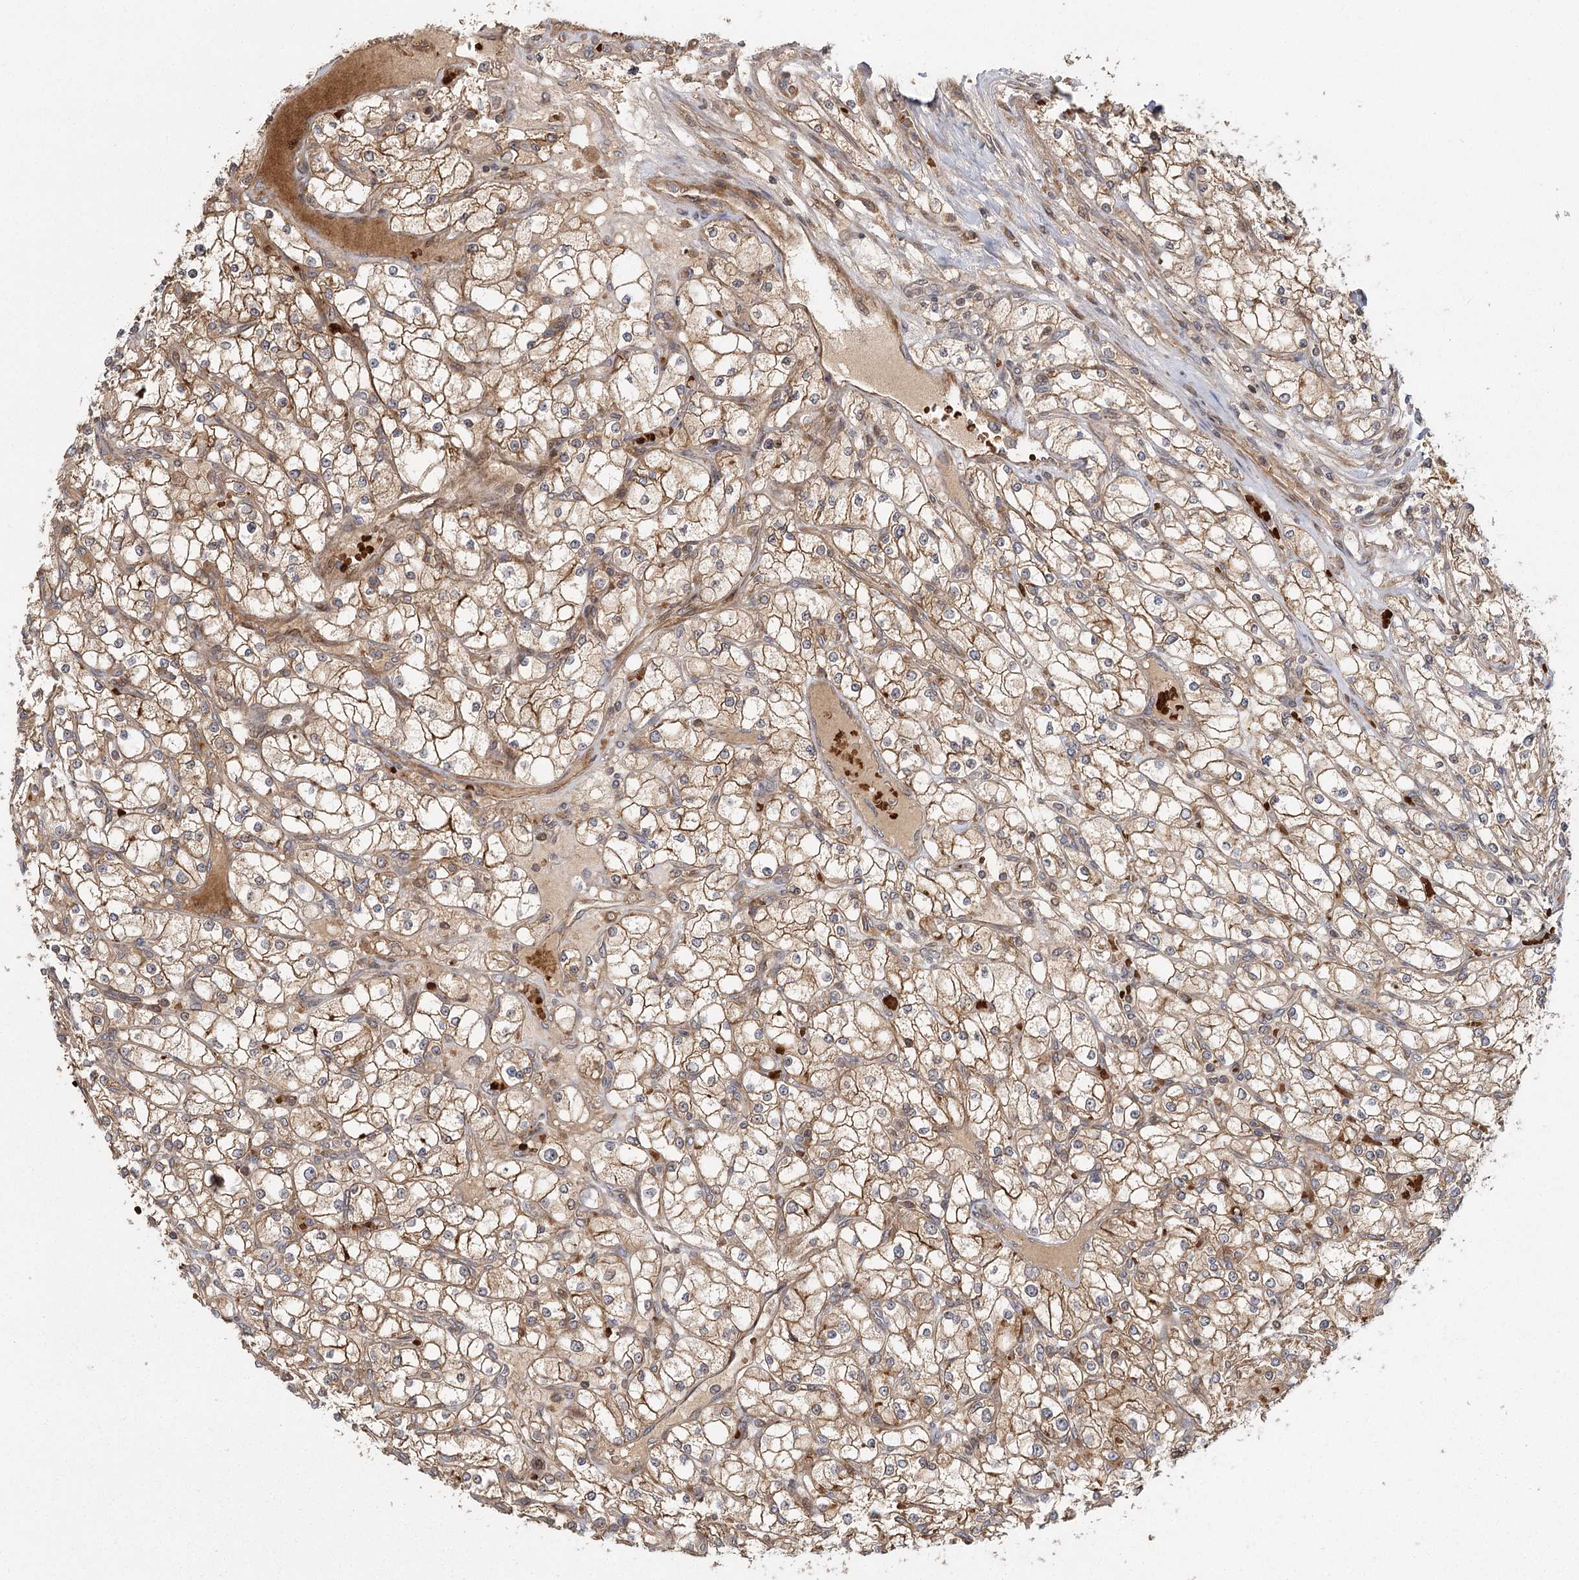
{"staining": {"intensity": "moderate", "quantity": ">75%", "location": "cytoplasmic/membranous"}, "tissue": "renal cancer", "cell_type": "Tumor cells", "image_type": "cancer", "snomed": [{"axis": "morphology", "description": "Adenocarcinoma, NOS"}, {"axis": "topography", "description": "Kidney"}], "caption": "Renal cancer was stained to show a protein in brown. There is medium levels of moderate cytoplasmic/membranous positivity in approximately >75% of tumor cells.", "gene": "RAPGEF6", "patient": {"sex": "male", "age": 80}}